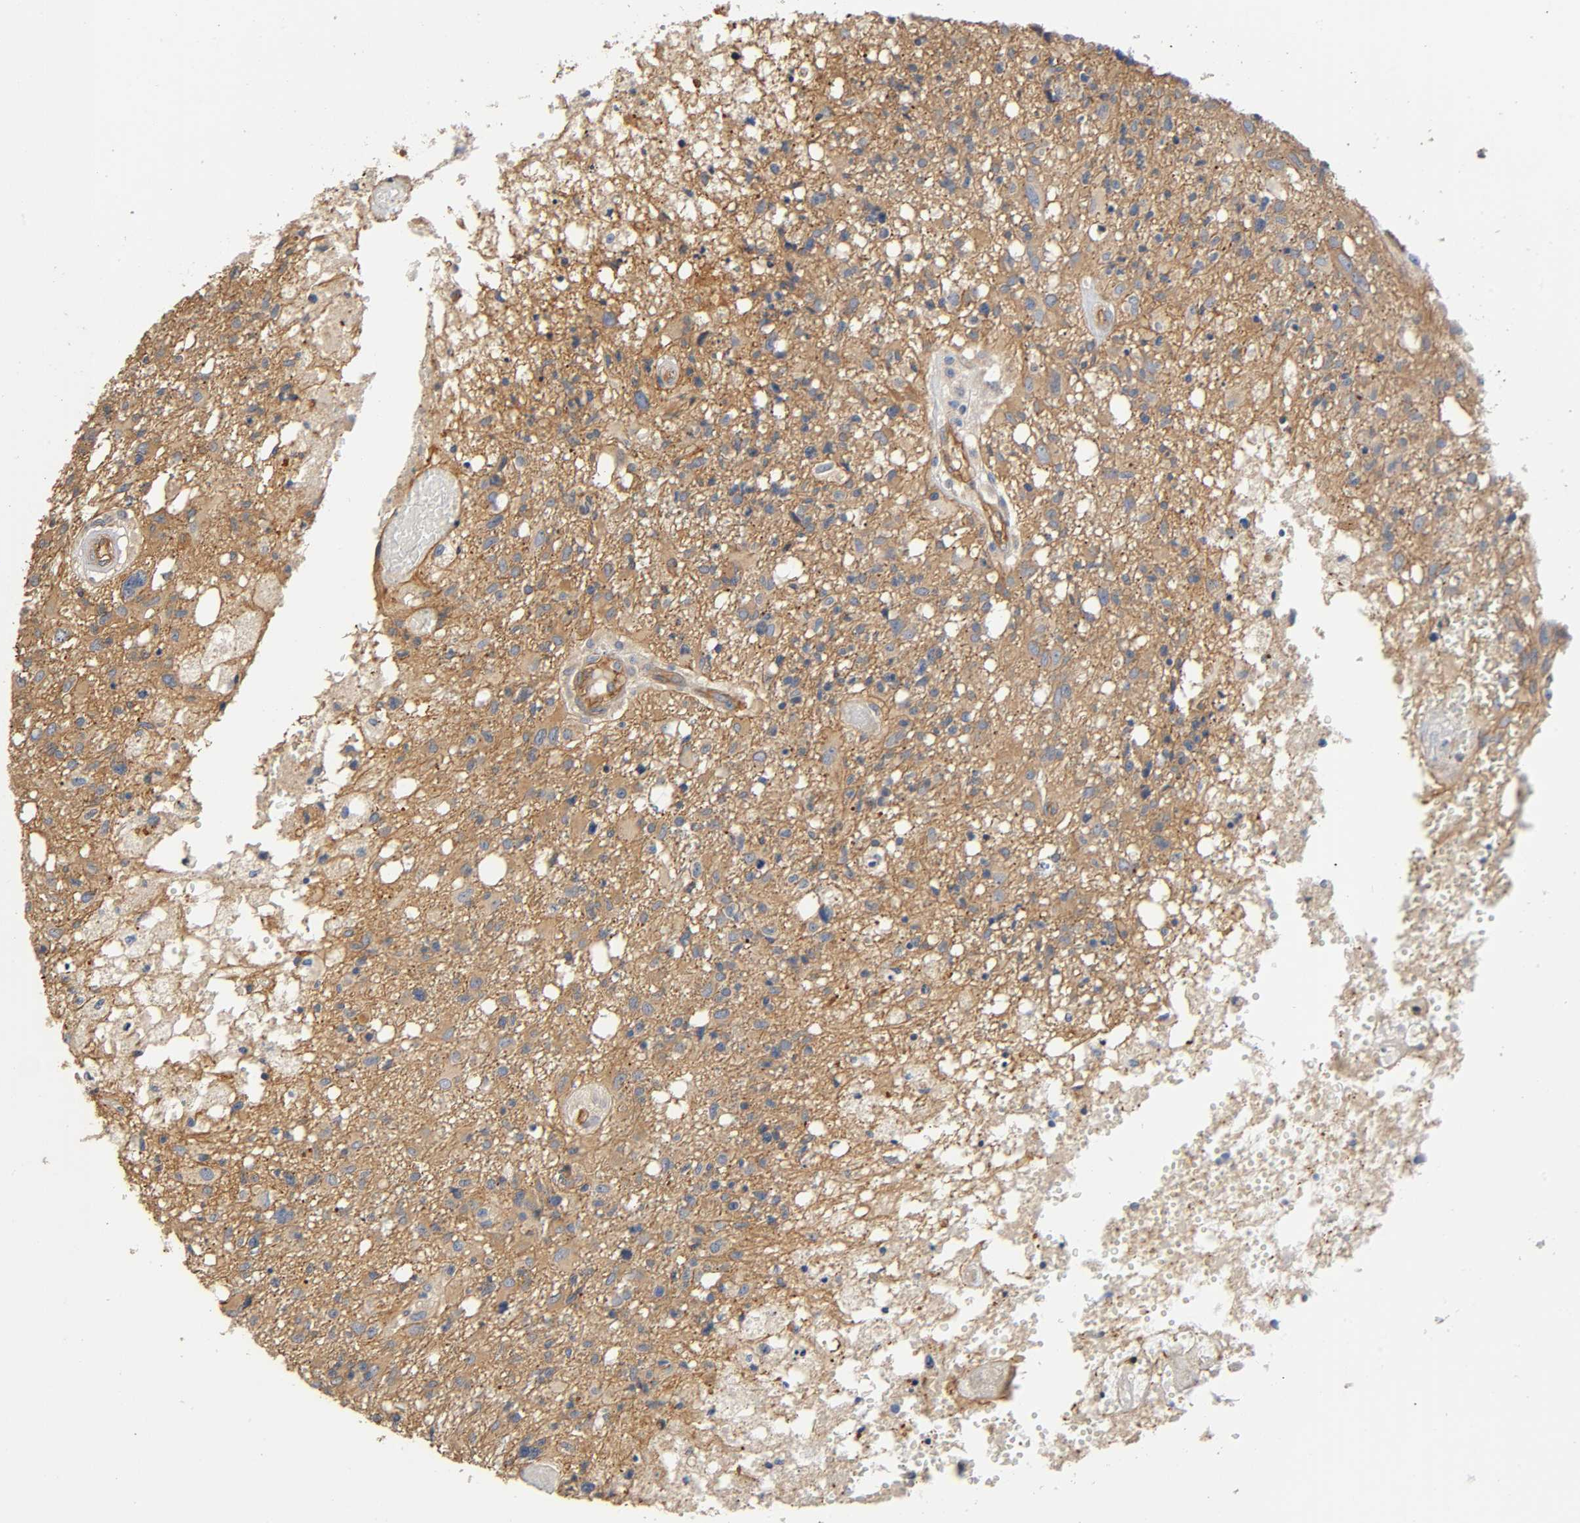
{"staining": {"intensity": "moderate", "quantity": ">75%", "location": "cytoplasmic/membranous"}, "tissue": "glioma", "cell_type": "Tumor cells", "image_type": "cancer", "snomed": [{"axis": "morphology", "description": "Glioma, malignant, High grade"}, {"axis": "topography", "description": "Cerebral cortex"}], "caption": "Immunohistochemical staining of human malignant glioma (high-grade) displays medium levels of moderate cytoplasmic/membranous protein expression in about >75% of tumor cells.", "gene": "MARS1", "patient": {"sex": "male", "age": 76}}